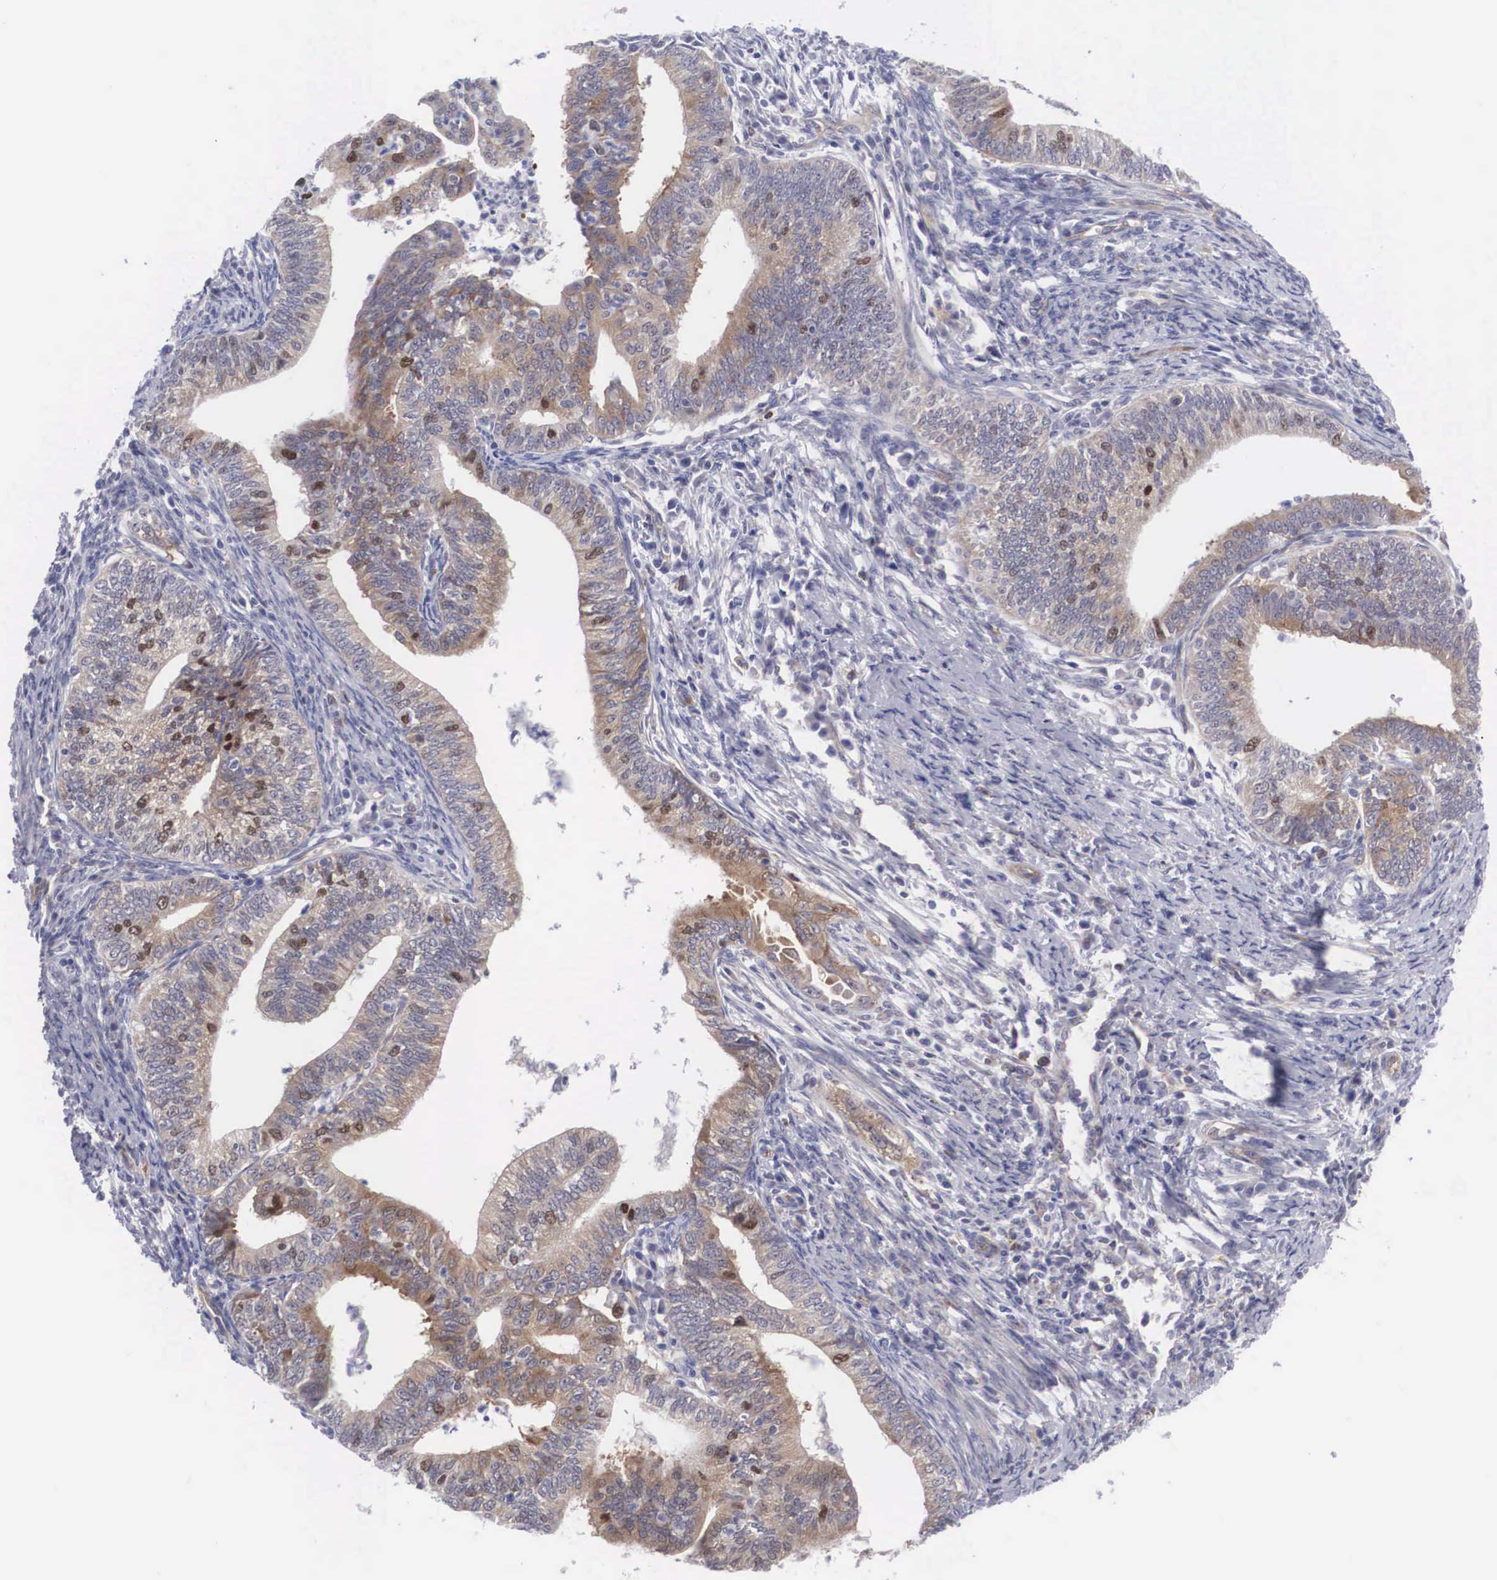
{"staining": {"intensity": "moderate", "quantity": "<25%", "location": "nuclear"}, "tissue": "endometrial cancer", "cell_type": "Tumor cells", "image_type": "cancer", "snomed": [{"axis": "morphology", "description": "Adenocarcinoma, NOS"}, {"axis": "topography", "description": "Endometrium"}], "caption": "Adenocarcinoma (endometrial) was stained to show a protein in brown. There is low levels of moderate nuclear positivity in approximately <25% of tumor cells. (Stains: DAB (3,3'-diaminobenzidine) in brown, nuclei in blue, Microscopy: brightfield microscopy at high magnification).", "gene": "MAST4", "patient": {"sex": "female", "age": 66}}